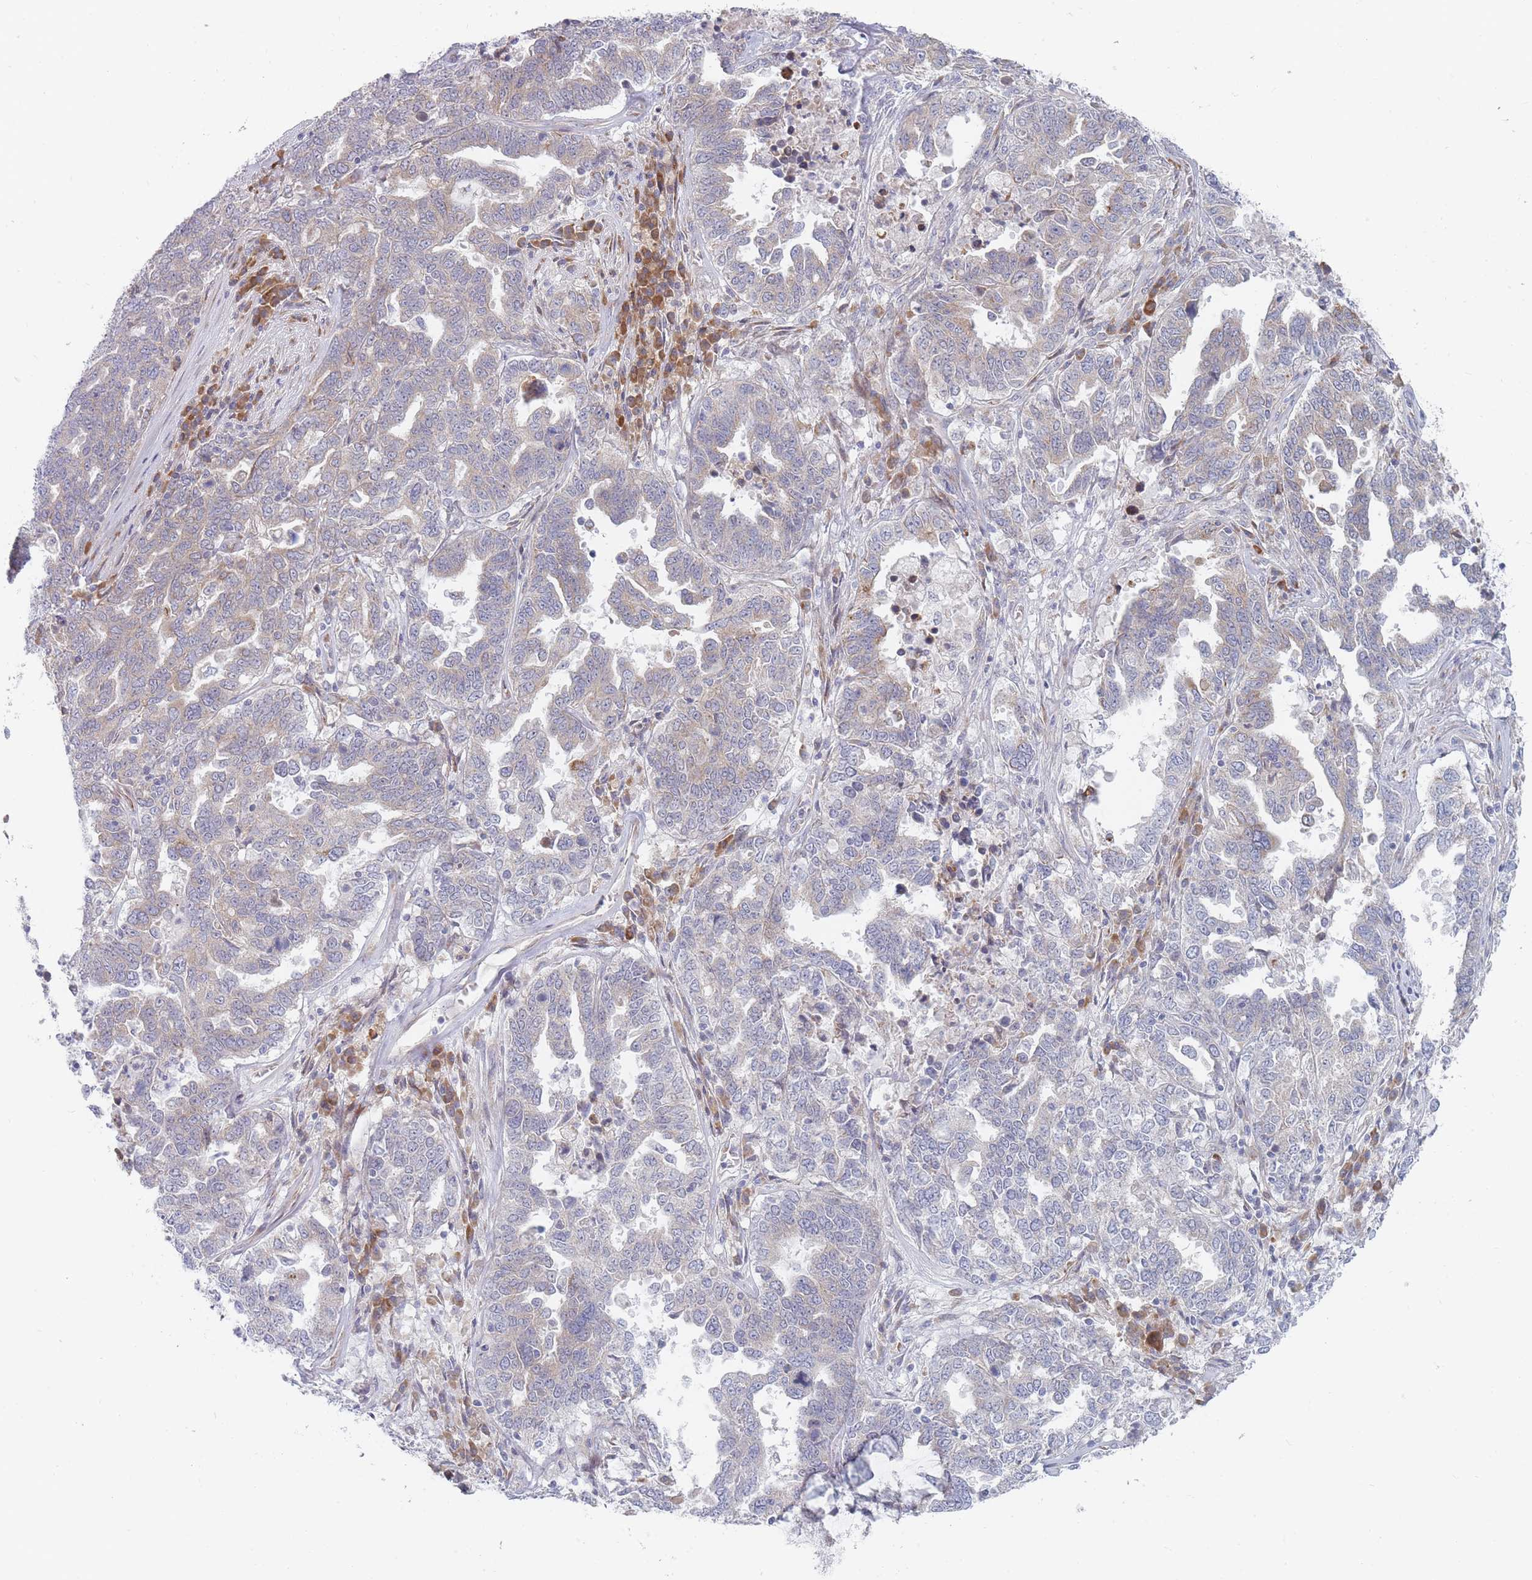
{"staining": {"intensity": "negative", "quantity": "none", "location": "none"}, "tissue": "ovarian cancer", "cell_type": "Tumor cells", "image_type": "cancer", "snomed": [{"axis": "morphology", "description": "Carcinoma, endometroid"}, {"axis": "topography", "description": "Ovary"}], "caption": "Tumor cells show no significant expression in endometroid carcinoma (ovarian).", "gene": "SPATS1", "patient": {"sex": "female", "age": 62}}